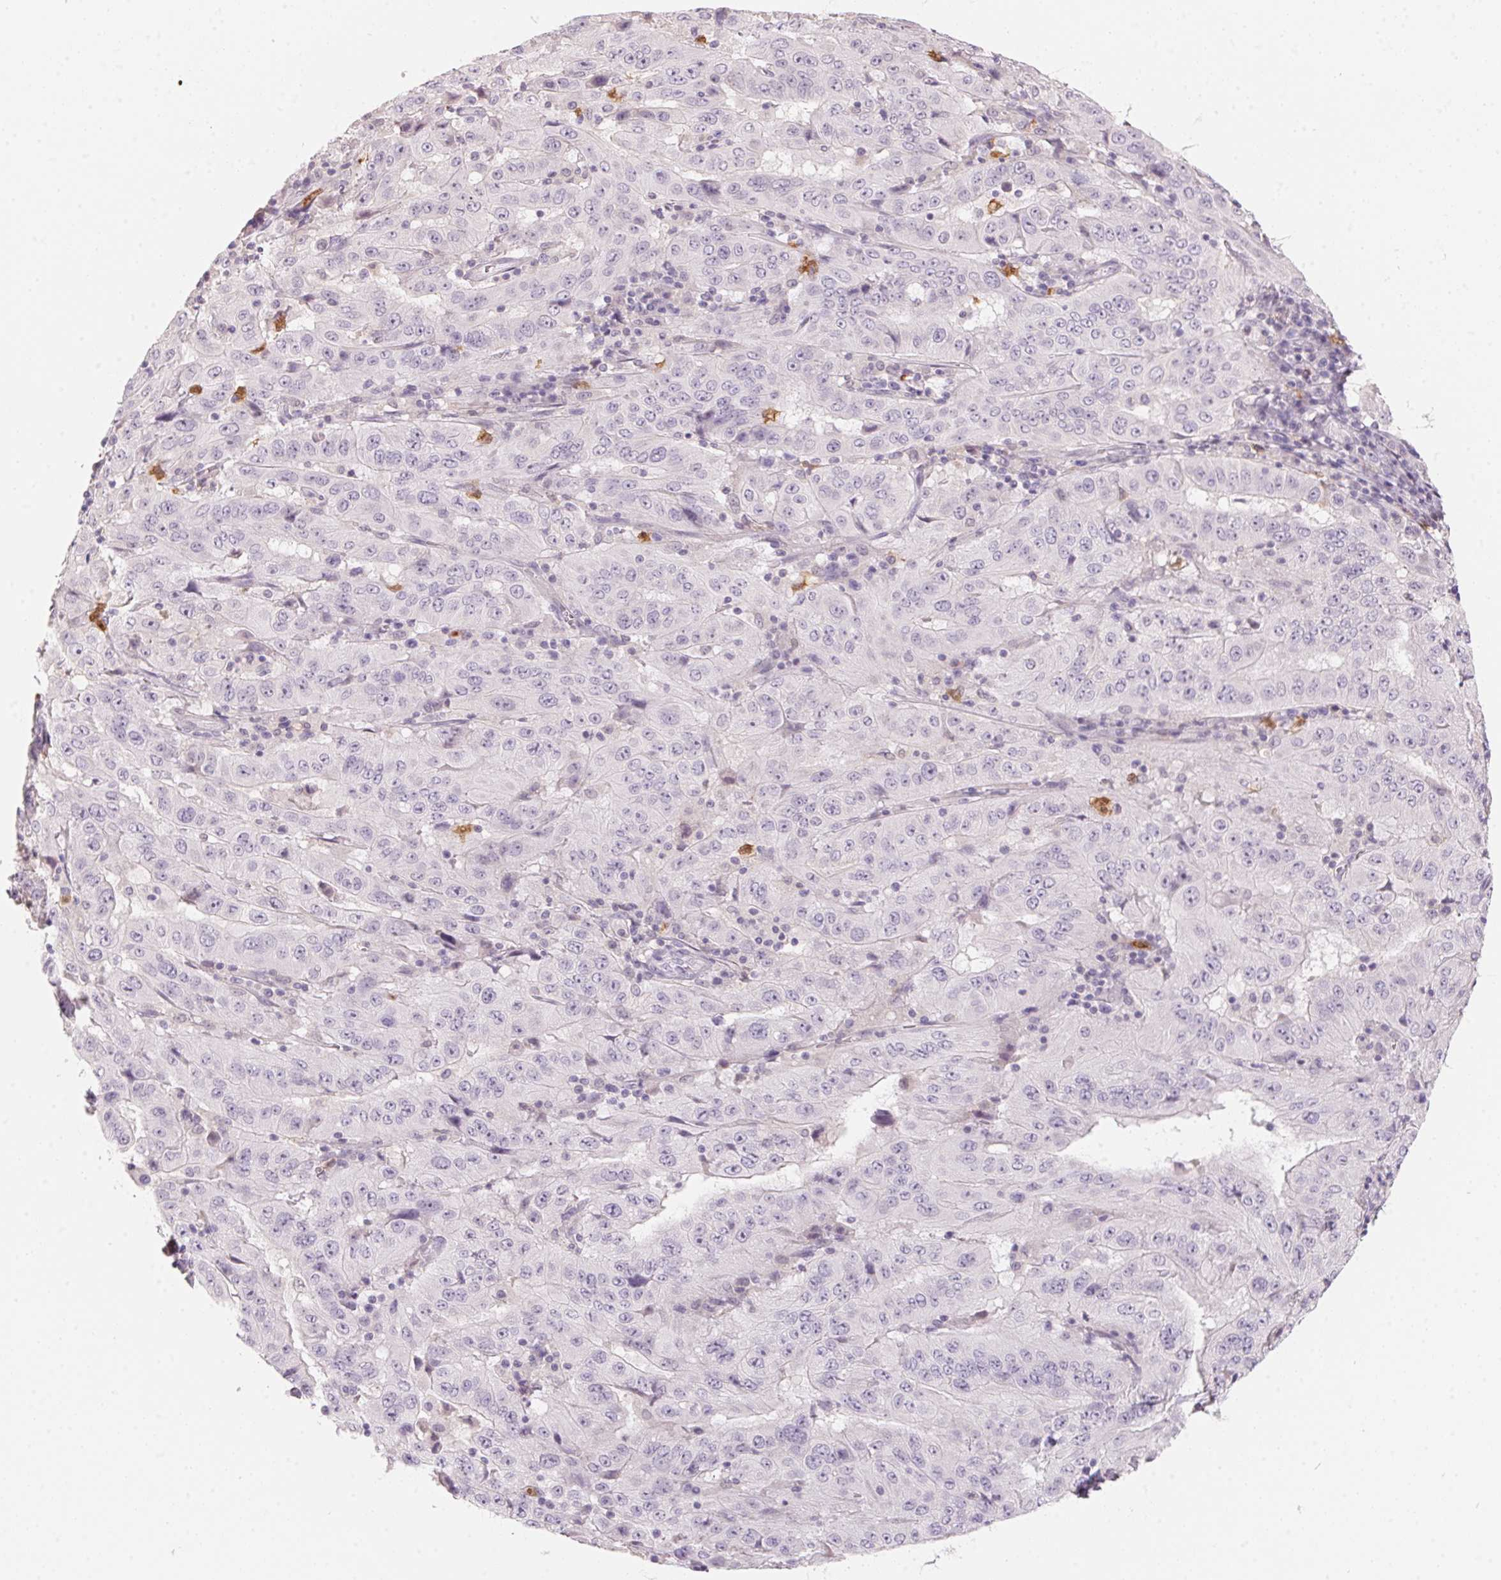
{"staining": {"intensity": "negative", "quantity": "none", "location": "none"}, "tissue": "pancreatic cancer", "cell_type": "Tumor cells", "image_type": "cancer", "snomed": [{"axis": "morphology", "description": "Adenocarcinoma, NOS"}, {"axis": "topography", "description": "Pancreas"}], "caption": "Protein analysis of pancreatic adenocarcinoma demonstrates no significant staining in tumor cells.", "gene": "SERPINB1", "patient": {"sex": "male", "age": 63}}